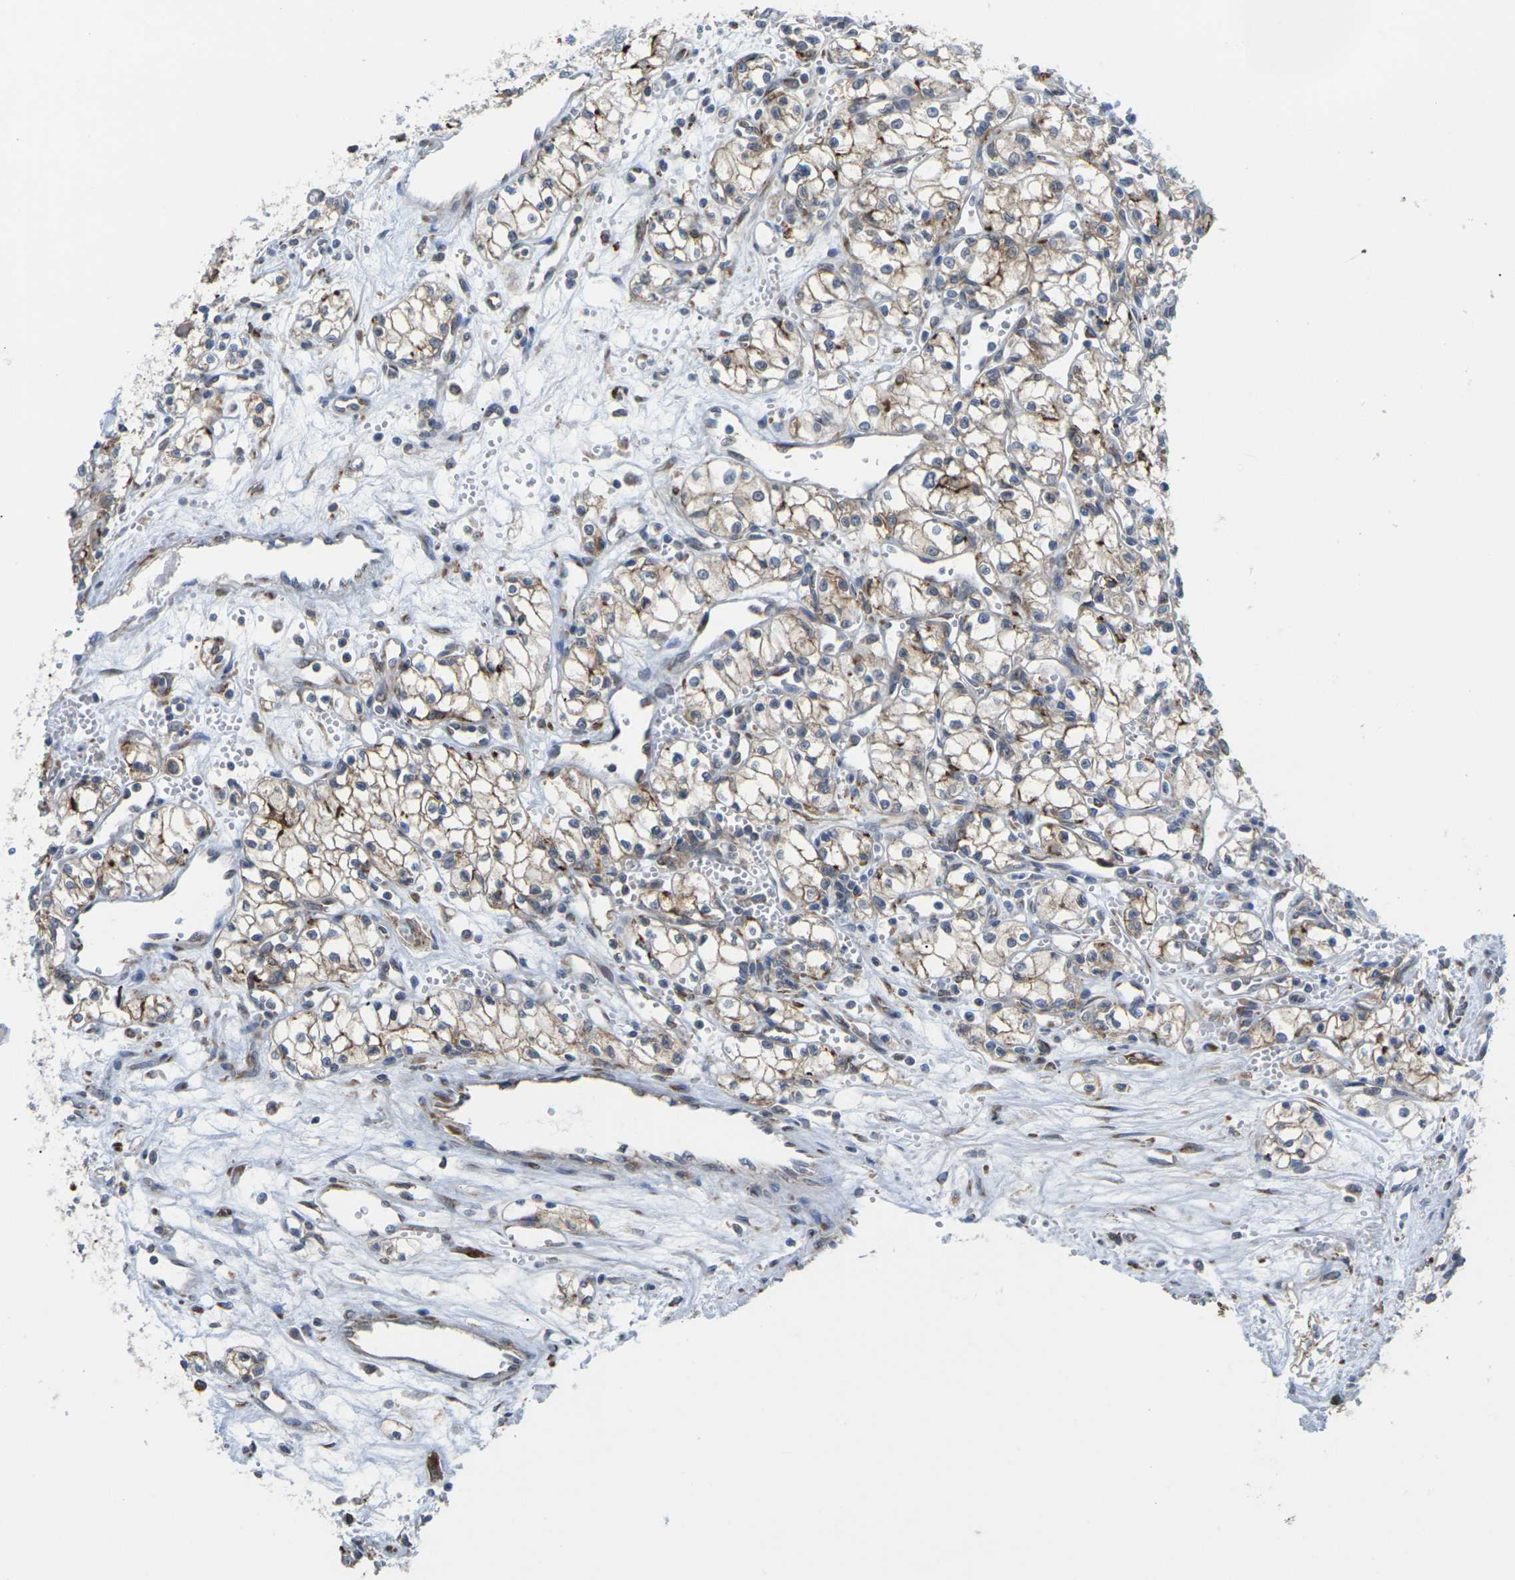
{"staining": {"intensity": "weak", "quantity": ">75%", "location": "cytoplasmic/membranous"}, "tissue": "renal cancer", "cell_type": "Tumor cells", "image_type": "cancer", "snomed": [{"axis": "morphology", "description": "Normal tissue, NOS"}, {"axis": "morphology", "description": "Adenocarcinoma, NOS"}, {"axis": "topography", "description": "Kidney"}], "caption": "A micrograph of human renal cancer (adenocarcinoma) stained for a protein displays weak cytoplasmic/membranous brown staining in tumor cells.", "gene": "PDZK1IP1", "patient": {"sex": "male", "age": 59}}